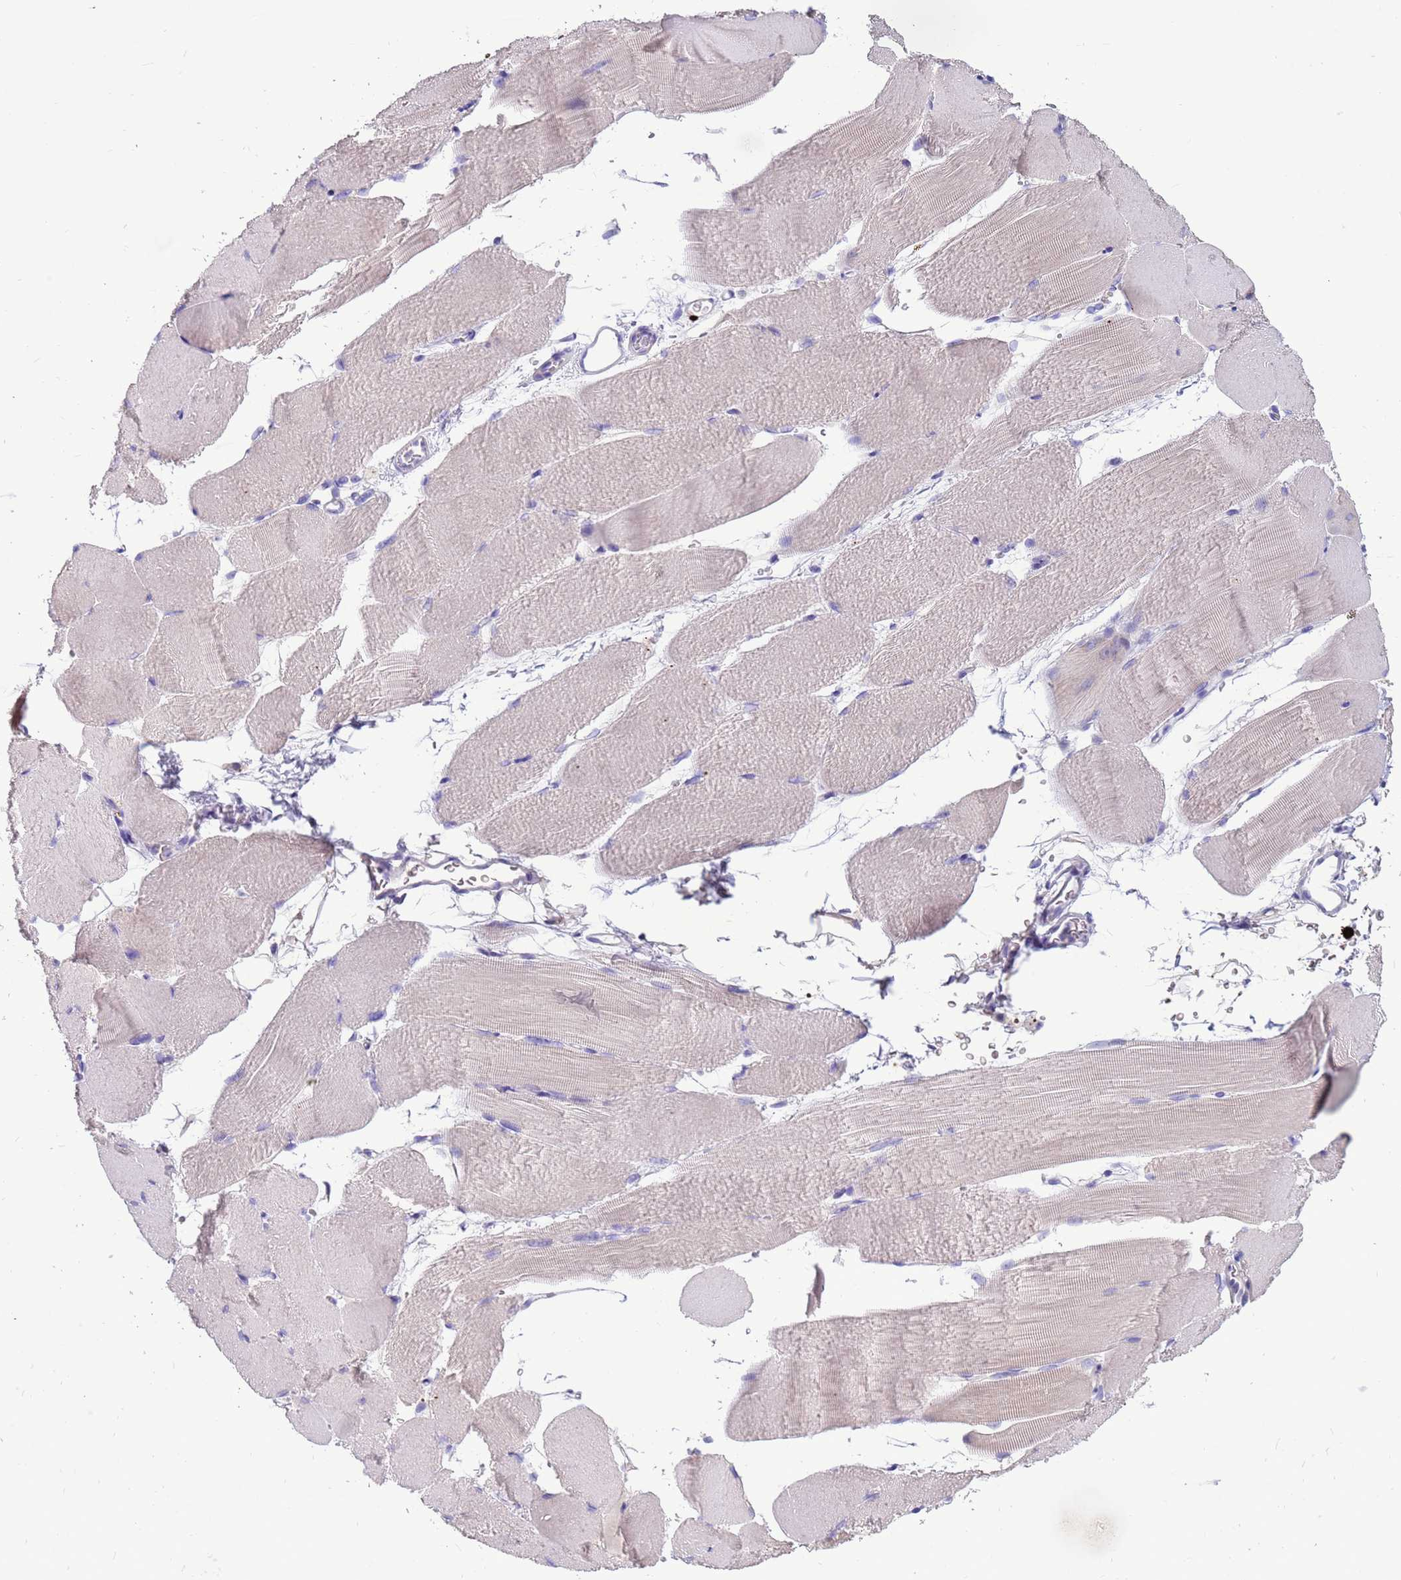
{"staining": {"intensity": "negative", "quantity": "none", "location": "none"}, "tissue": "skeletal muscle", "cell_type": "Myocytes", "image_type": "normal", "snomed": [{"axis": "morphology", "description": "Normal tissue, NOS"}, {"axis": "topography", "description": "Skeletal muscle"}, {"axis": "topography", "description": "Parathyroid gland"}], "caption": "Immunohistochemistry (IHC) of unremarkable skeletal muscle exhibits no positivity in myocytes.", "gene": "PDE10A", "patient": {"sex": "female", "age": 37}}